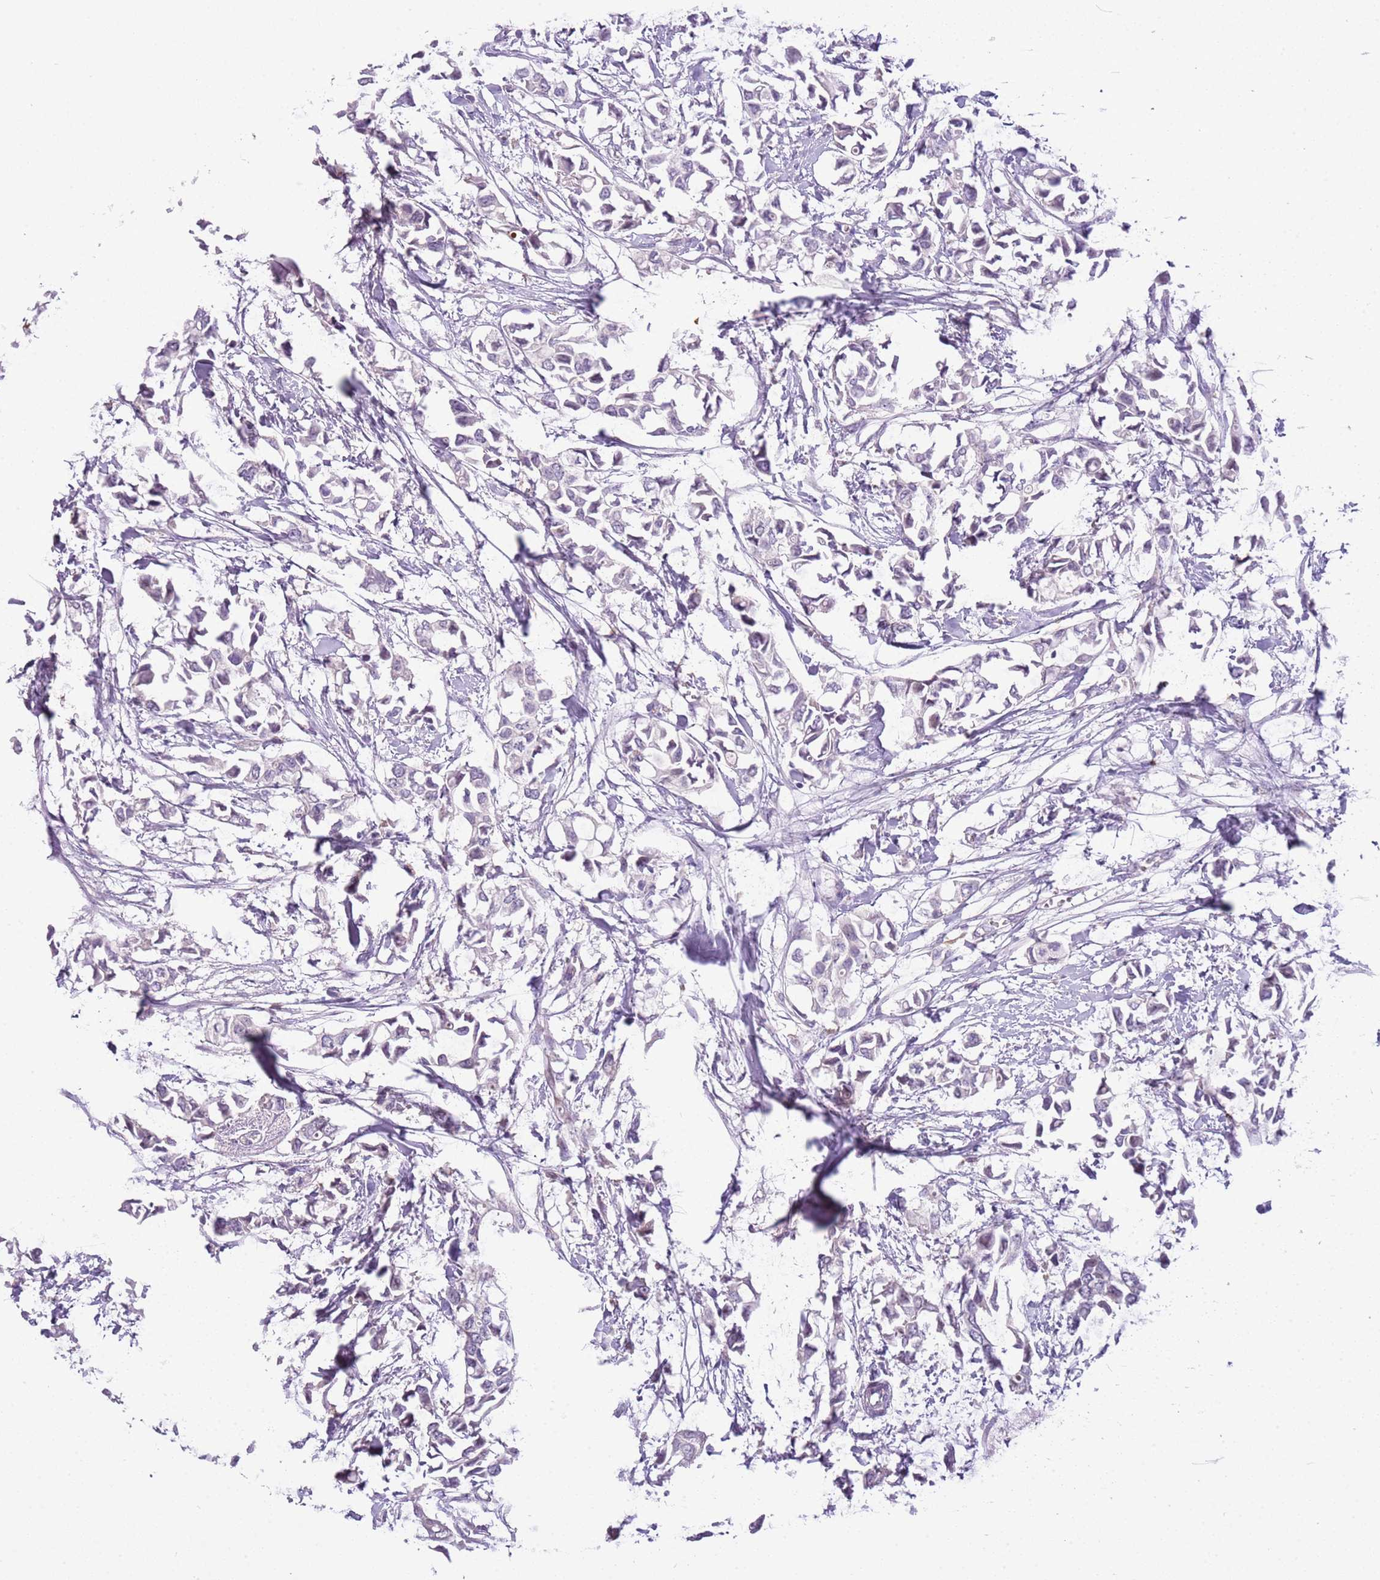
{"staining": {"intensity": "negative", "quantity": "none", "location": "none"}, "tissue": "breast cancer", "cell_type": "Tumor cells", "image_type": "cancer", "snomed": [{"axis": "morphology", "description": "Duct carcinoma"}, {"axis": "topography", "description": "Breast"}], "caption": "IHC of breast cancer exhibits no staining in tumor cells.", "gene": "SCAMP5", "patient": {"sex": "female", "age": 41}}